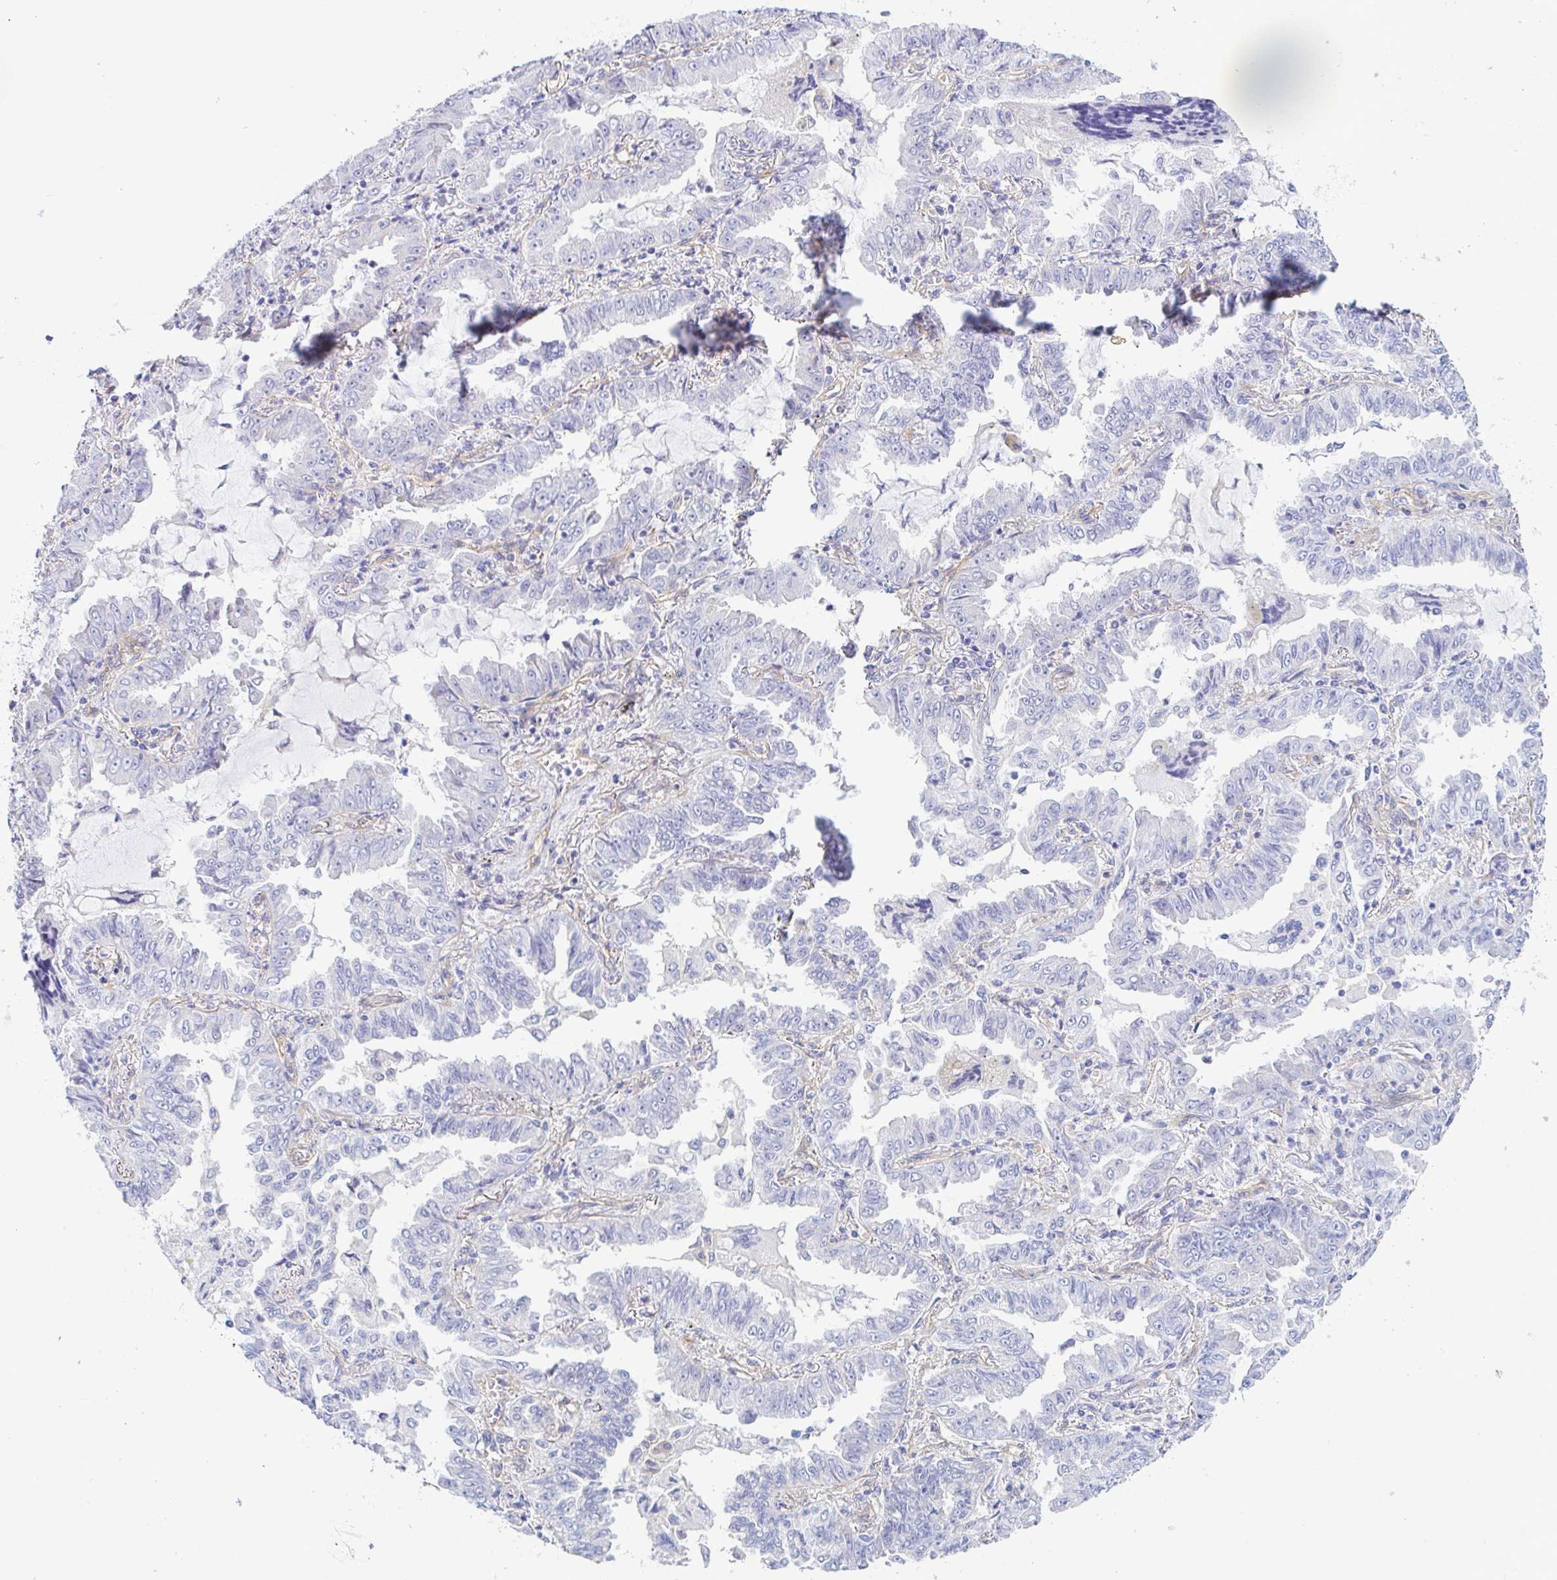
{"staining": {"intensity": "negative", "quantity": "none", "location": "none"}, "tissue": "lung cancer", "cell_type": "Tumor cells", "image_type": "cancer", "snomed": [{"axis": "morphology", "description": "Adenocarcinoma, NOS"}, {"axis": "topography", "description": "Lung"}], "caption": "High power microscopy histopathology image of an IHC photomicrograph of lung adenocarcinoma, revealing no significant positivity in tumor cells. (Immunohistochemistry (ihc), brightfield microscopy, high magnification).", "gene": "ARL4D", "patient": {"sex": "female", "age": 52}}